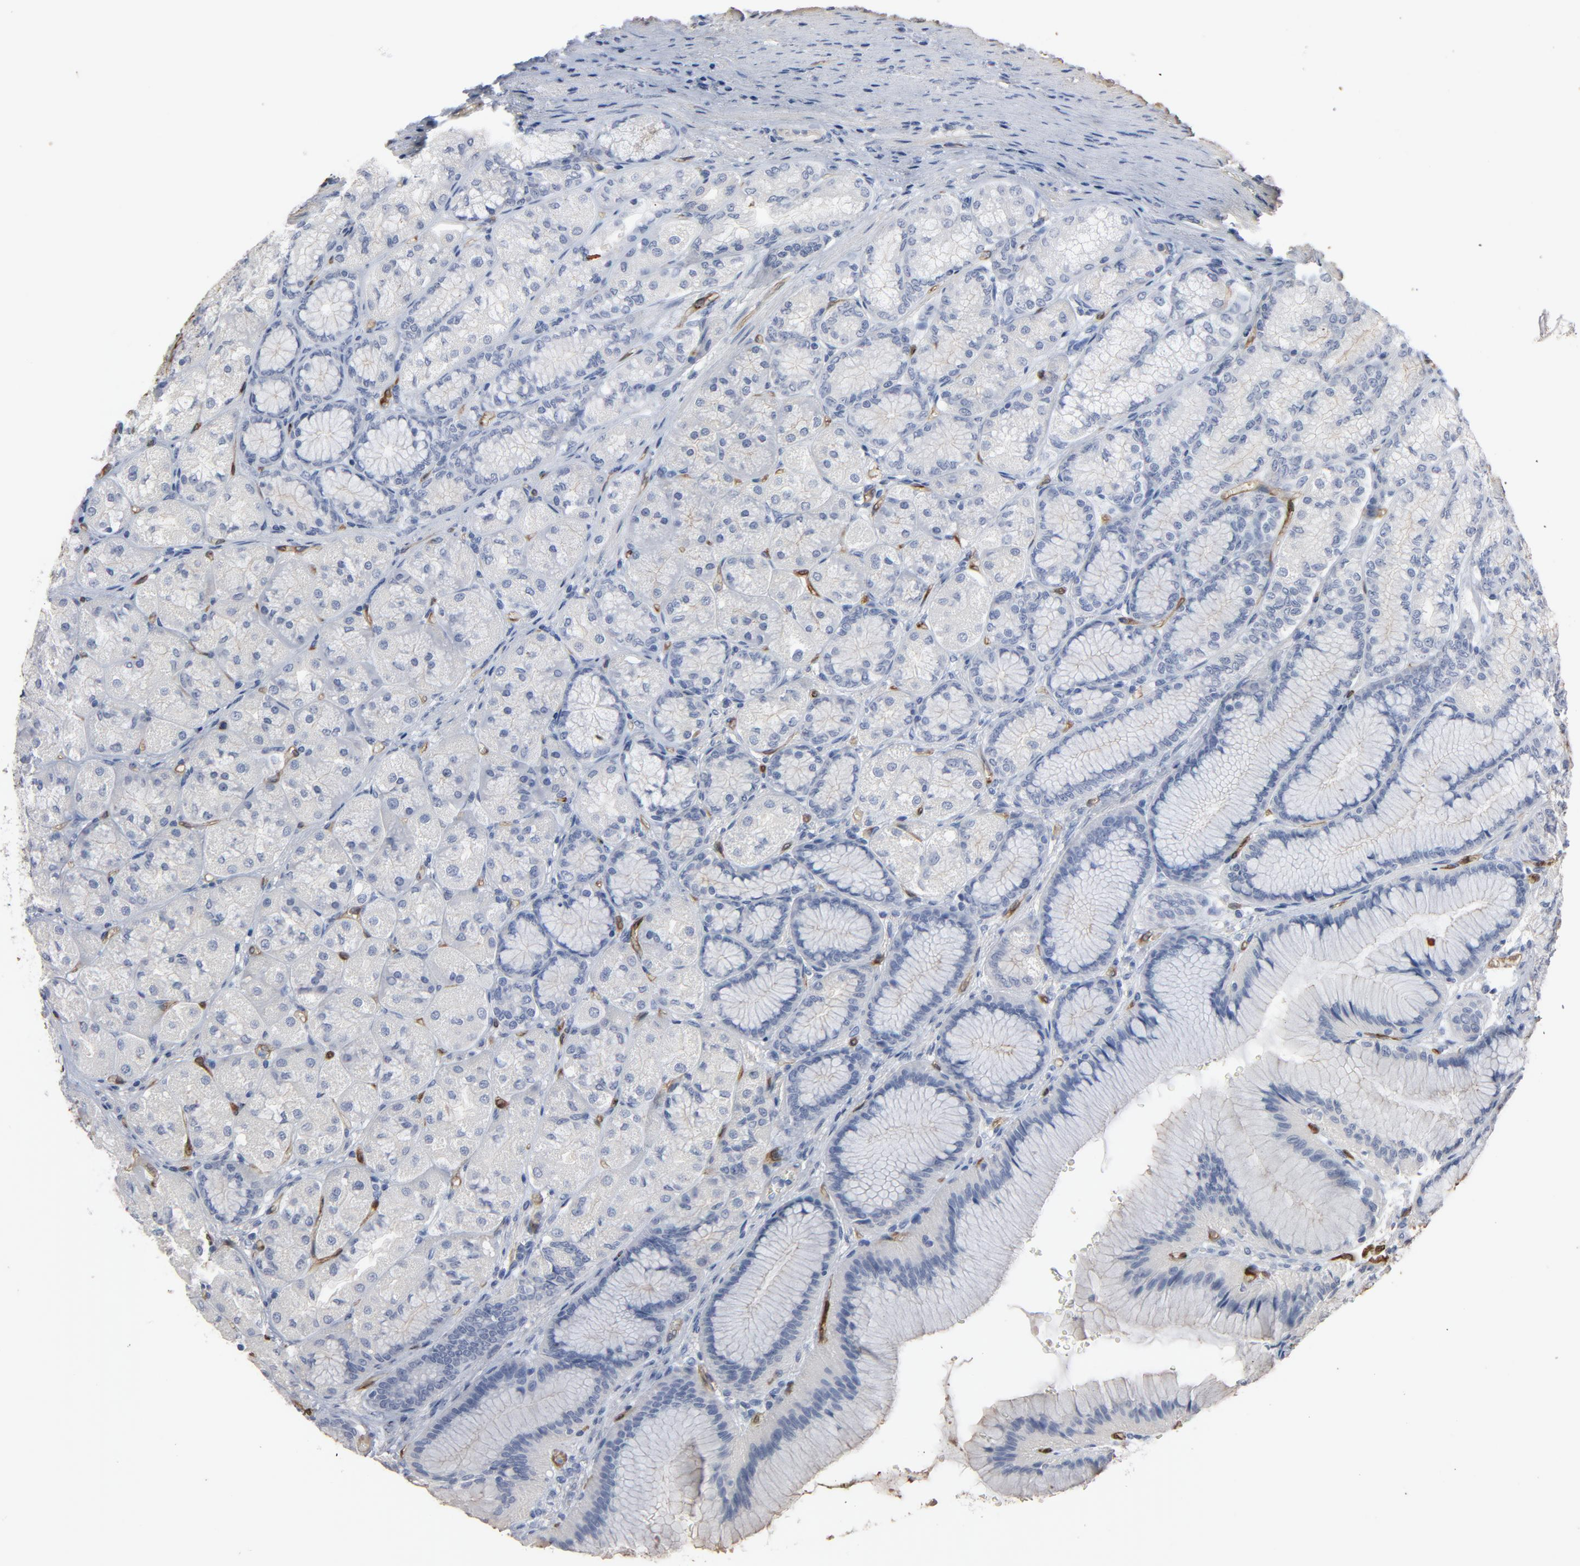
{"staining": {"intensity": "negative", "quantity": "none", "location": "none"}, "tissue": "stomach", "cell_type": "Glandular cells", "image_type": "normal", "snomed": [{"axis": "morphology", "description": "Normal tissue, NOS"}, {"axis": "morphology", "description": "Adenocarcinoma, NOS"}, {"axis": "topography", "description": "Stomach"}, {"axis": "topography", "description": "Stomach, lower"}], "caption": "The histopathology image shows no significant staining in glandular cells of stomach.", "gene": "KDR", "patient": {"sex": "female", "age": 65}}